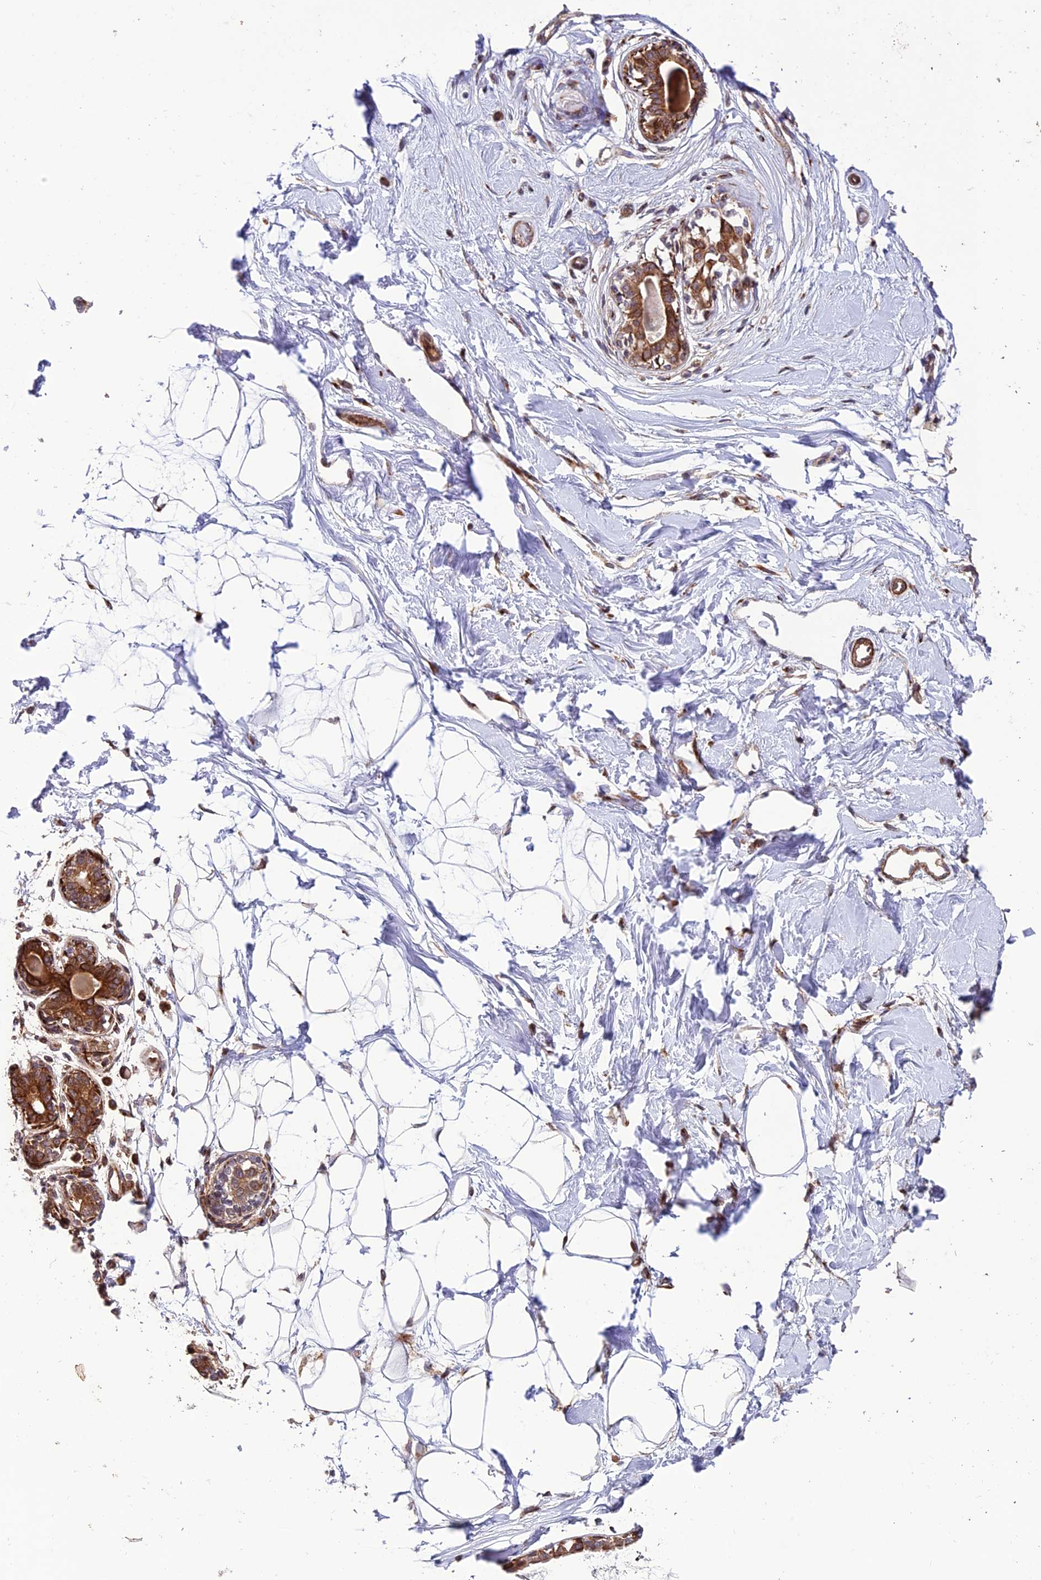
{"staining": {"intensity": "negative", "quantity": "none", "location": "none"}, "tissue": "breast", "cell_type": "Adipocytes", "image_type": "normal", "snomed": [{"axis": "morphology", "description": "Normal tissue, NOS"}, {"axis": "topography", "description": "Breast"}], "caption": "Unremarkable breast was stained to show a protein in brown. There is no significant staining in adipocytes. Nuclei are stained in blue.", "gene": "TNIP3", "patient": {"sex": "female", "age": 45}}